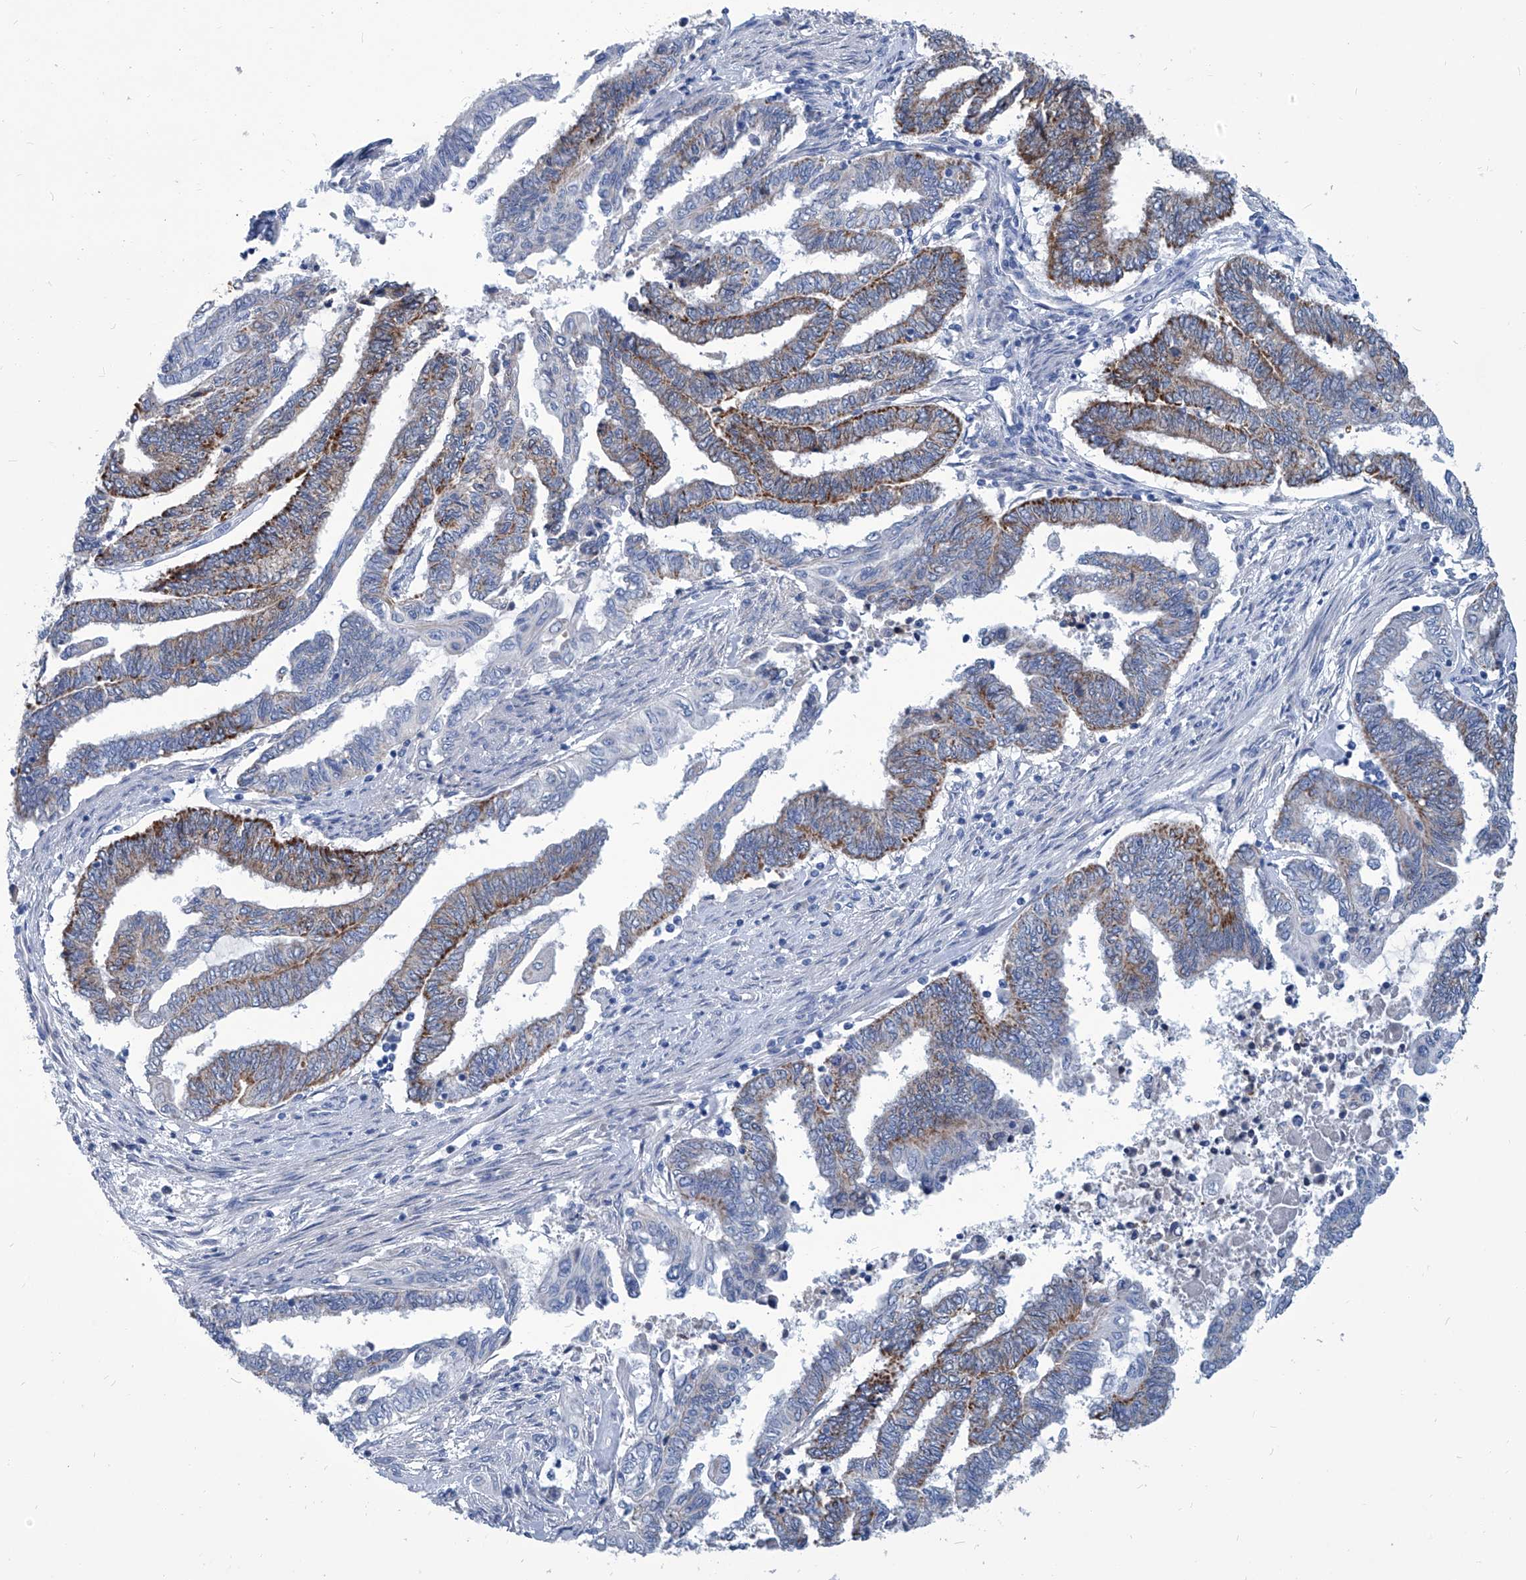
{"staining": {"intensity": "moderate", "quantity": "25%-75%", "location": "cytoplasmic/membranous"}, "tissue": "endometrial cancer", "cell_type": "Tumor cells", "image_type": "cancer", "snomed": [{"axis": "morphology", "description": "Adenocarcinoma, NOS"}, {"axis": "topography", "description": "Uterus"}, {"axis": "topography", "description": "Endometrium"}], "caption": "Human endometrial adenocarcinoma stained for a protein (brown) shows moderate cytoplasmic/membranous positive expression in about 25%-75% of tumor cells.", "gene": "MTARC1", "patient": {"sex": "female", "age": 70}}